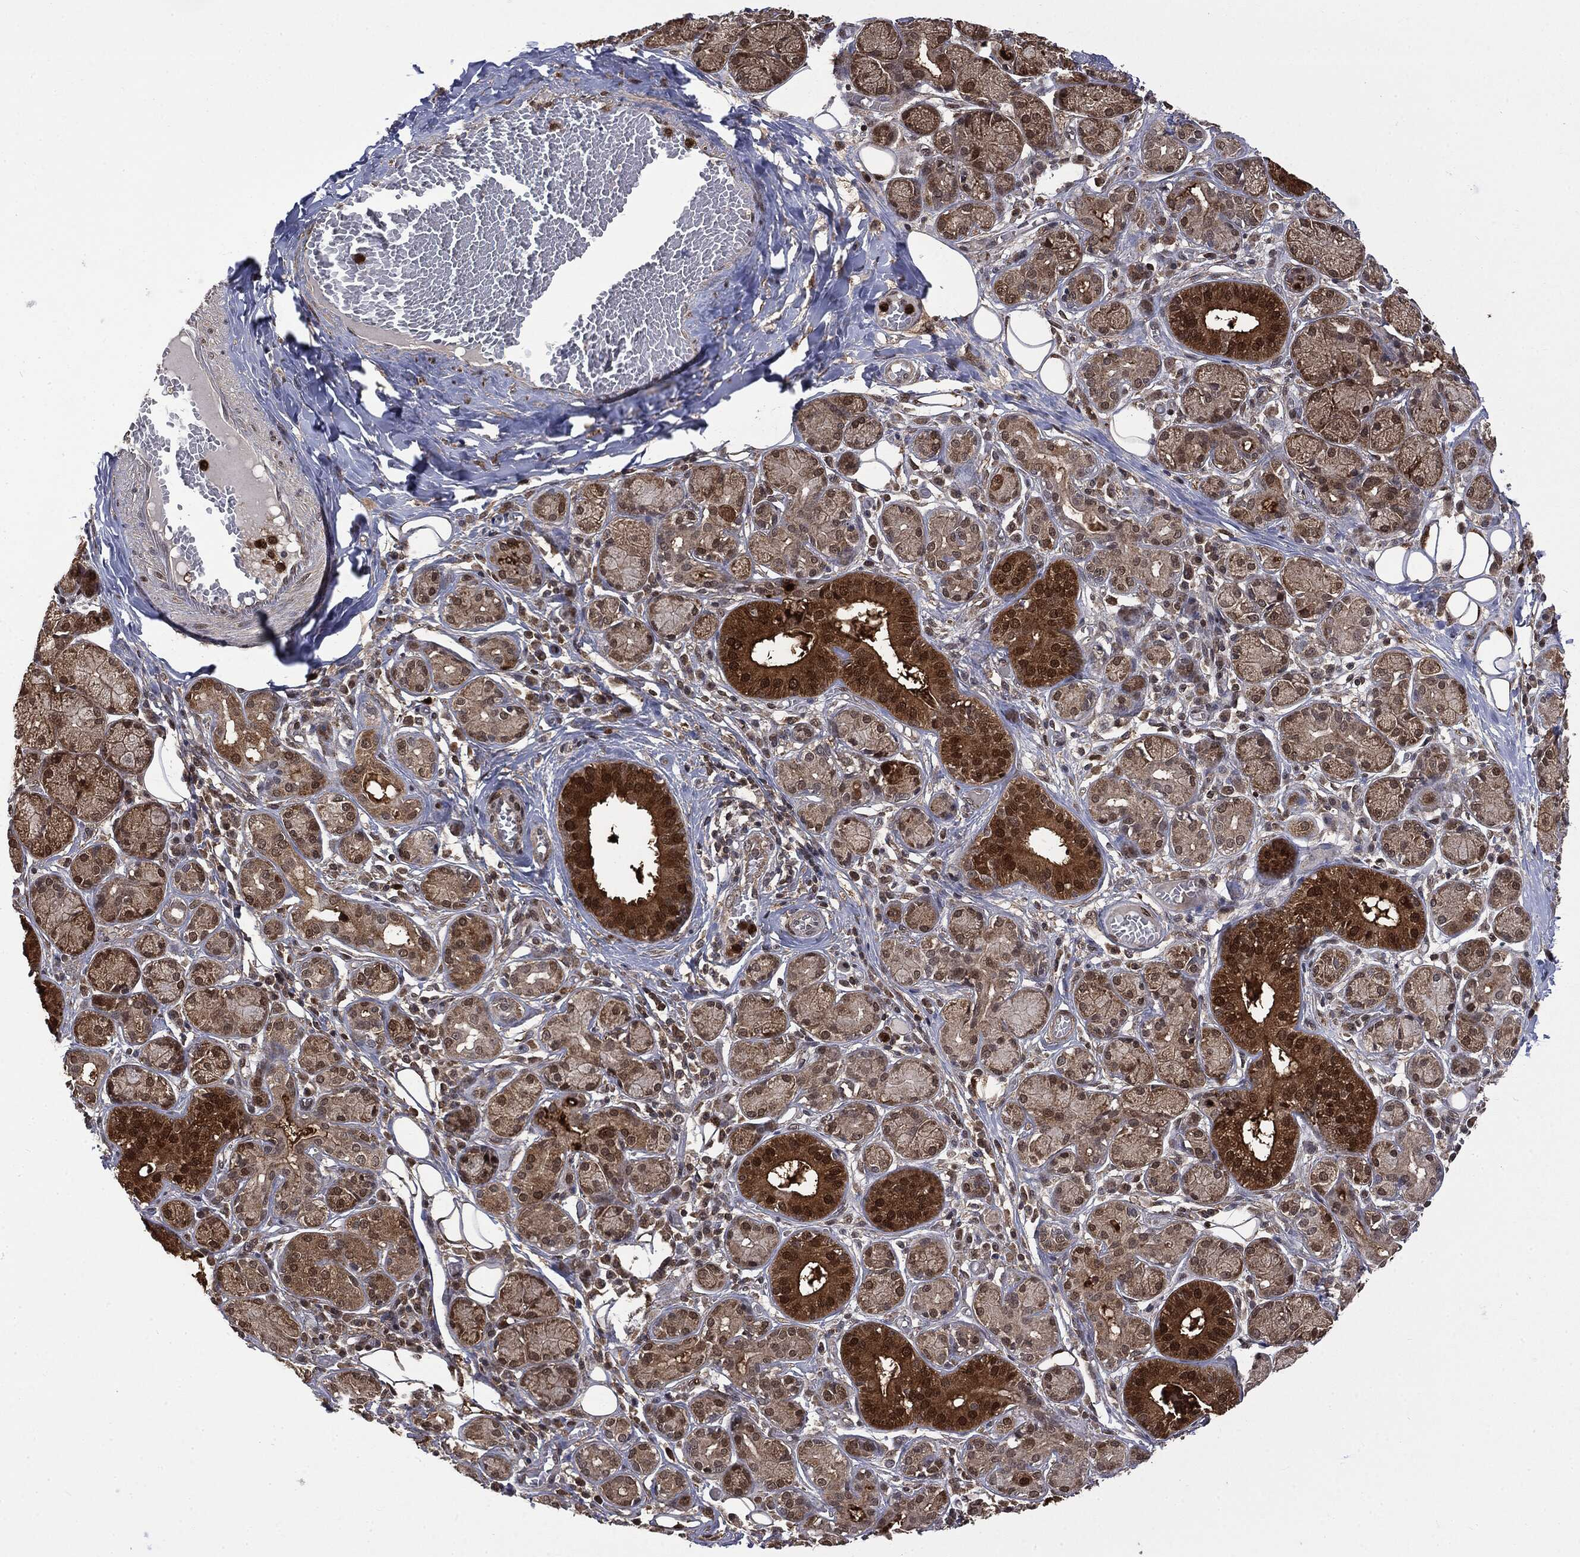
{"staining": {"intensity": "moderate", "quantity": "25%-75%", "location": "cytoplasmic/membranous,nuclear"}, "tissue": "salivary gland", "cell_type": "Glandular cells", "image_type": "normal", "snomed": [{"axis": "morphology", "description": "Normal tissue, NOS"}, {"axis": "topography", "description": "Salivary gland"}], "caption": "A high-resolution image shows immunohistochemistry staining of unremarkable salivary gland, which displays moderate cytoplasmic/membranous,nuclear positivity in approximately 25%-75% of glandular cells. The staining was performed using DAB (3,3'-diaminobenzidine) to visualize the protein expression in brown, while the nuclei were stained in blue with hematoxylin (Magnification: 20x).", "gene": "GPI", "patient": {"sex": "male", "age": 71}}